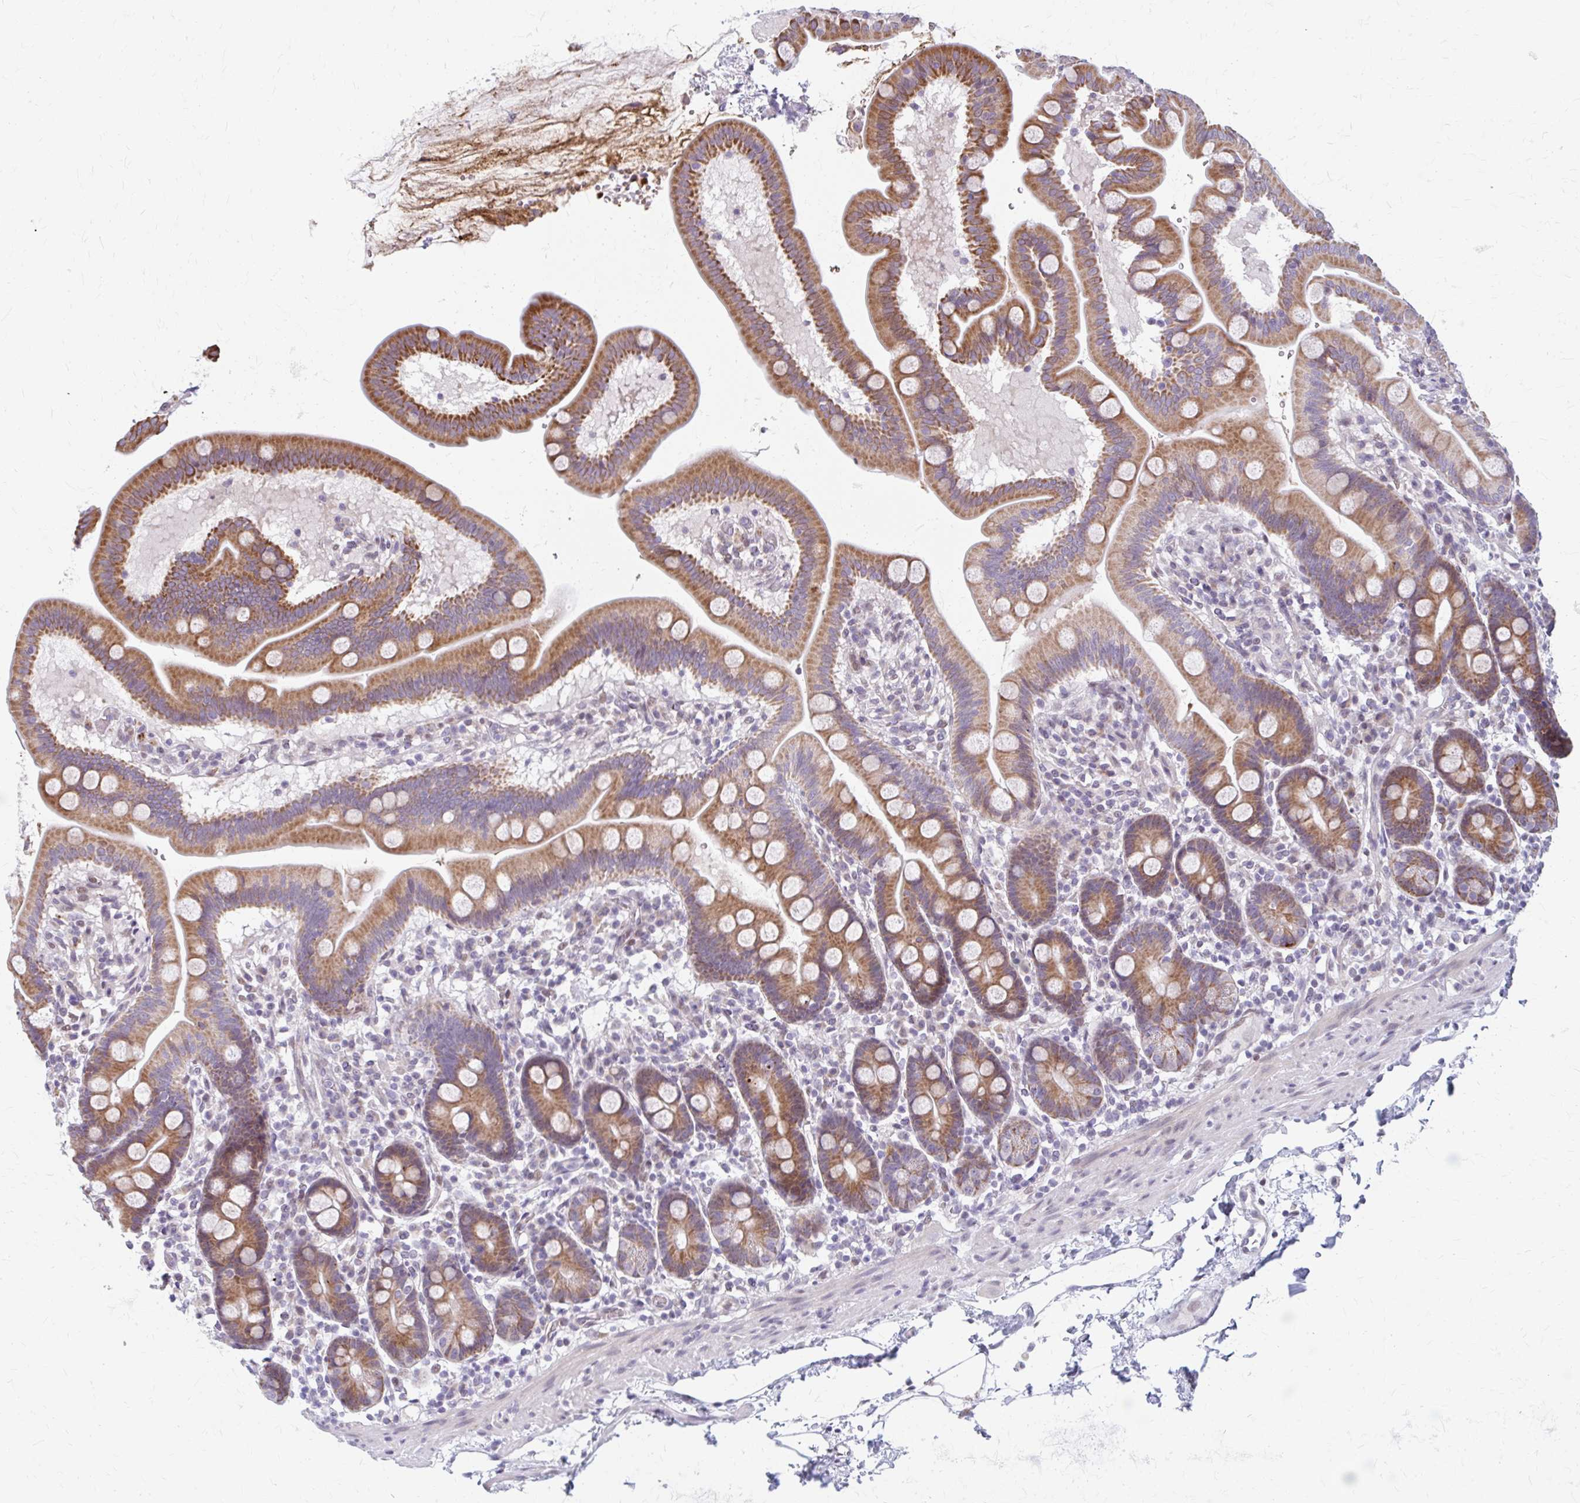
{"staining": {"intensity": "moderate", "quantity": ">75%", "location": "cytoplasmic/membranous"}, "tissue": "duodenum", "cell_type": "Glandular cells", "image_type": "normal", "snomed": [{"axis": "morphology", "description": "Normal tissue, NOS"}, {"axis": "topography", "description": "Duodenum"}], "caption": "Immunohistochemical staining of unremarkable duodenum demonstrates moderate cytoplasmic/membranous protein expression in about >75% of glandular cells.", "gene": "BEAN1", "patient": {"sex": "male", "age": 59}}